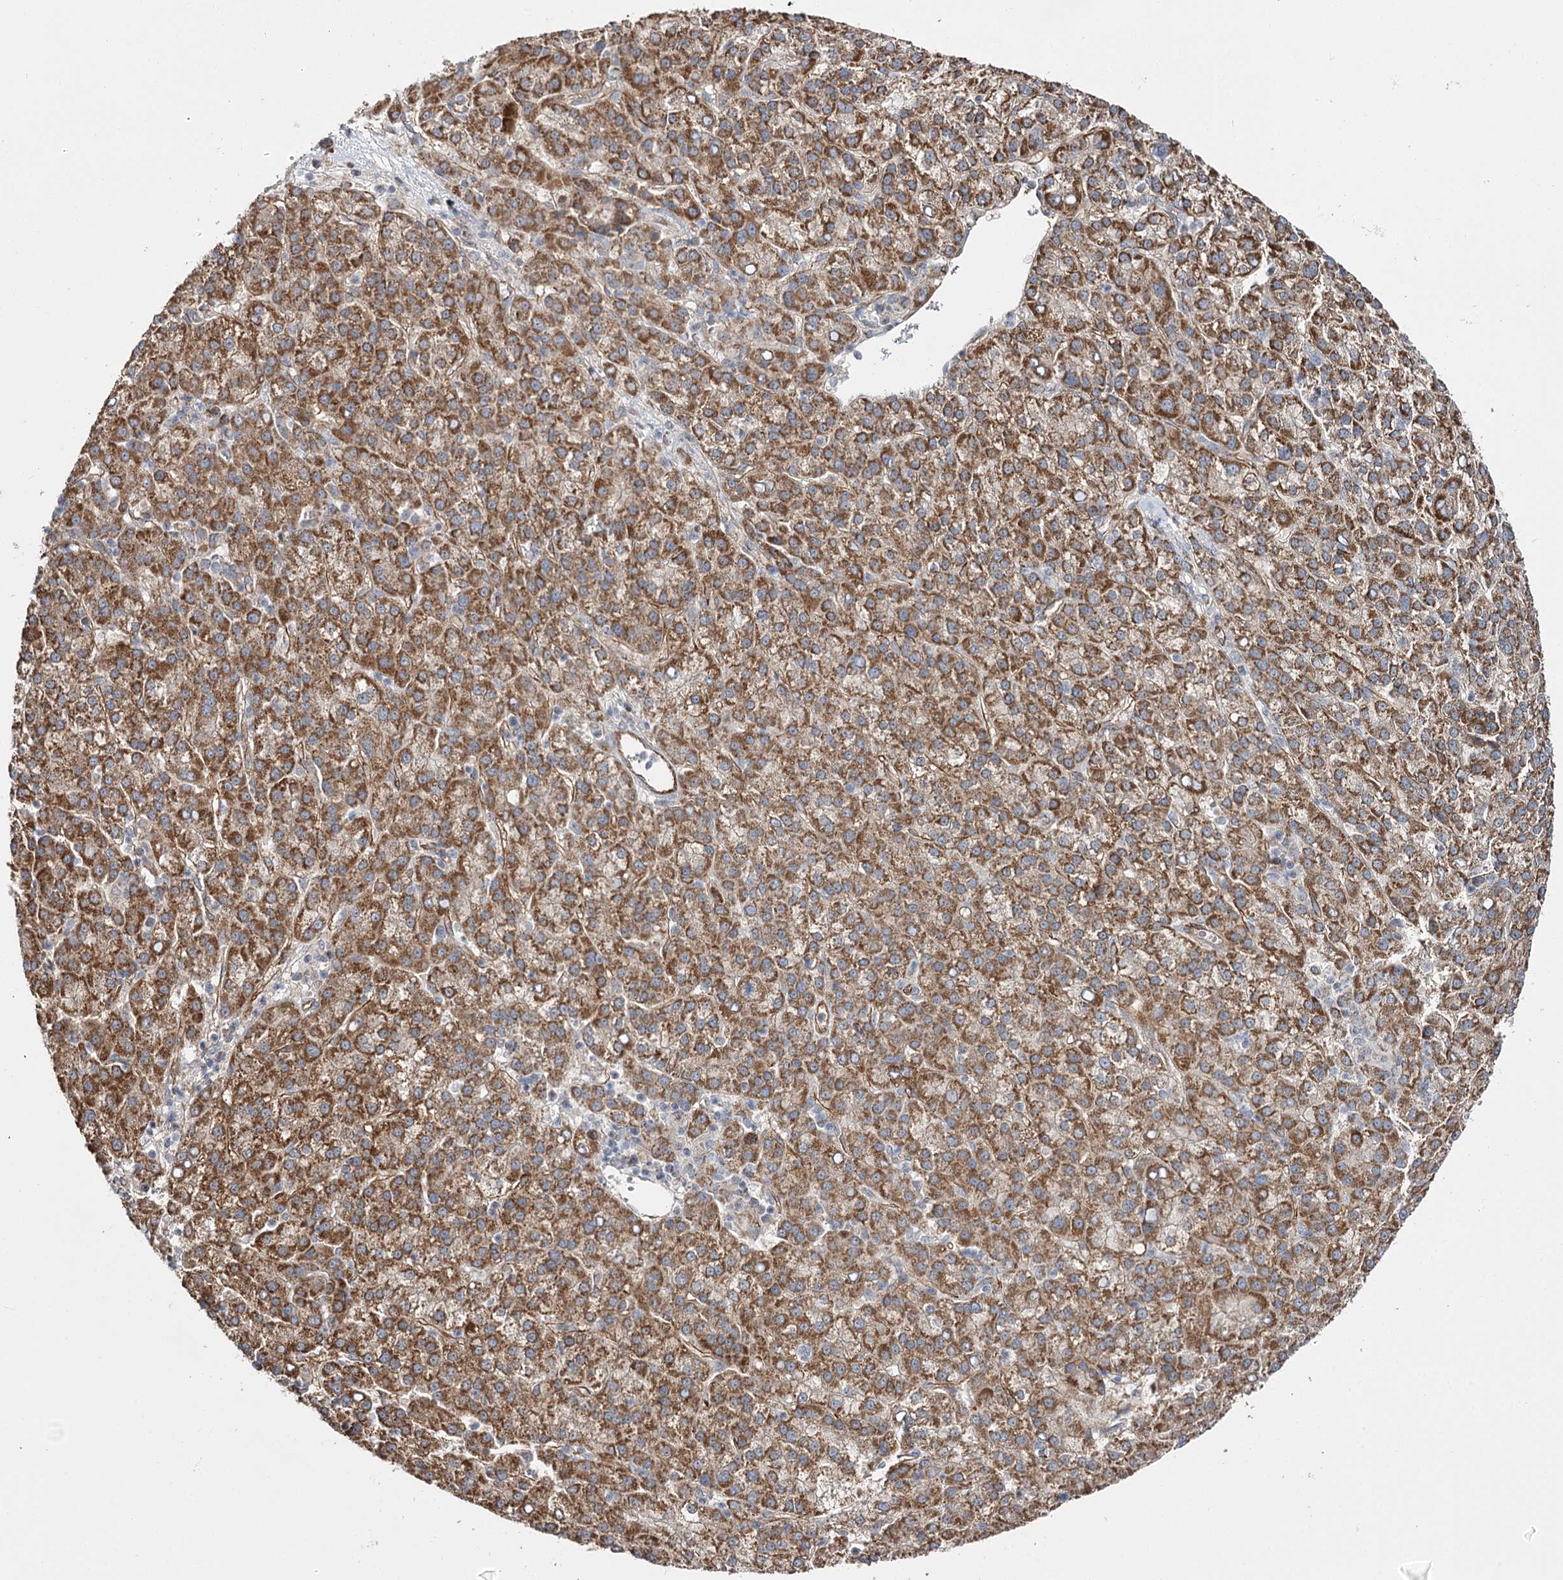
{"staining": {"intensity": "moderate", "quantity": ">75%", "location": "cytoplasmic/membranous"}, "tissue": "liver cancer", "cell_type": "Tumor cells", "image_type": "cancer", "snomed": [{"axis": "morphology", "description": "Carcinoma, Hepatocellular, NOS"}, {"axis": "topography", "description": "Liver"}], "caption": "About >75% of tumor cells in human hepatocellular carcinoma (liver) demonstrate moderate cytoplasmic/membranous protein staining as visualized by brown immunohistochemical staining.", "gene": "CBR4", "patient": {"sex": "female", "age": 58}}